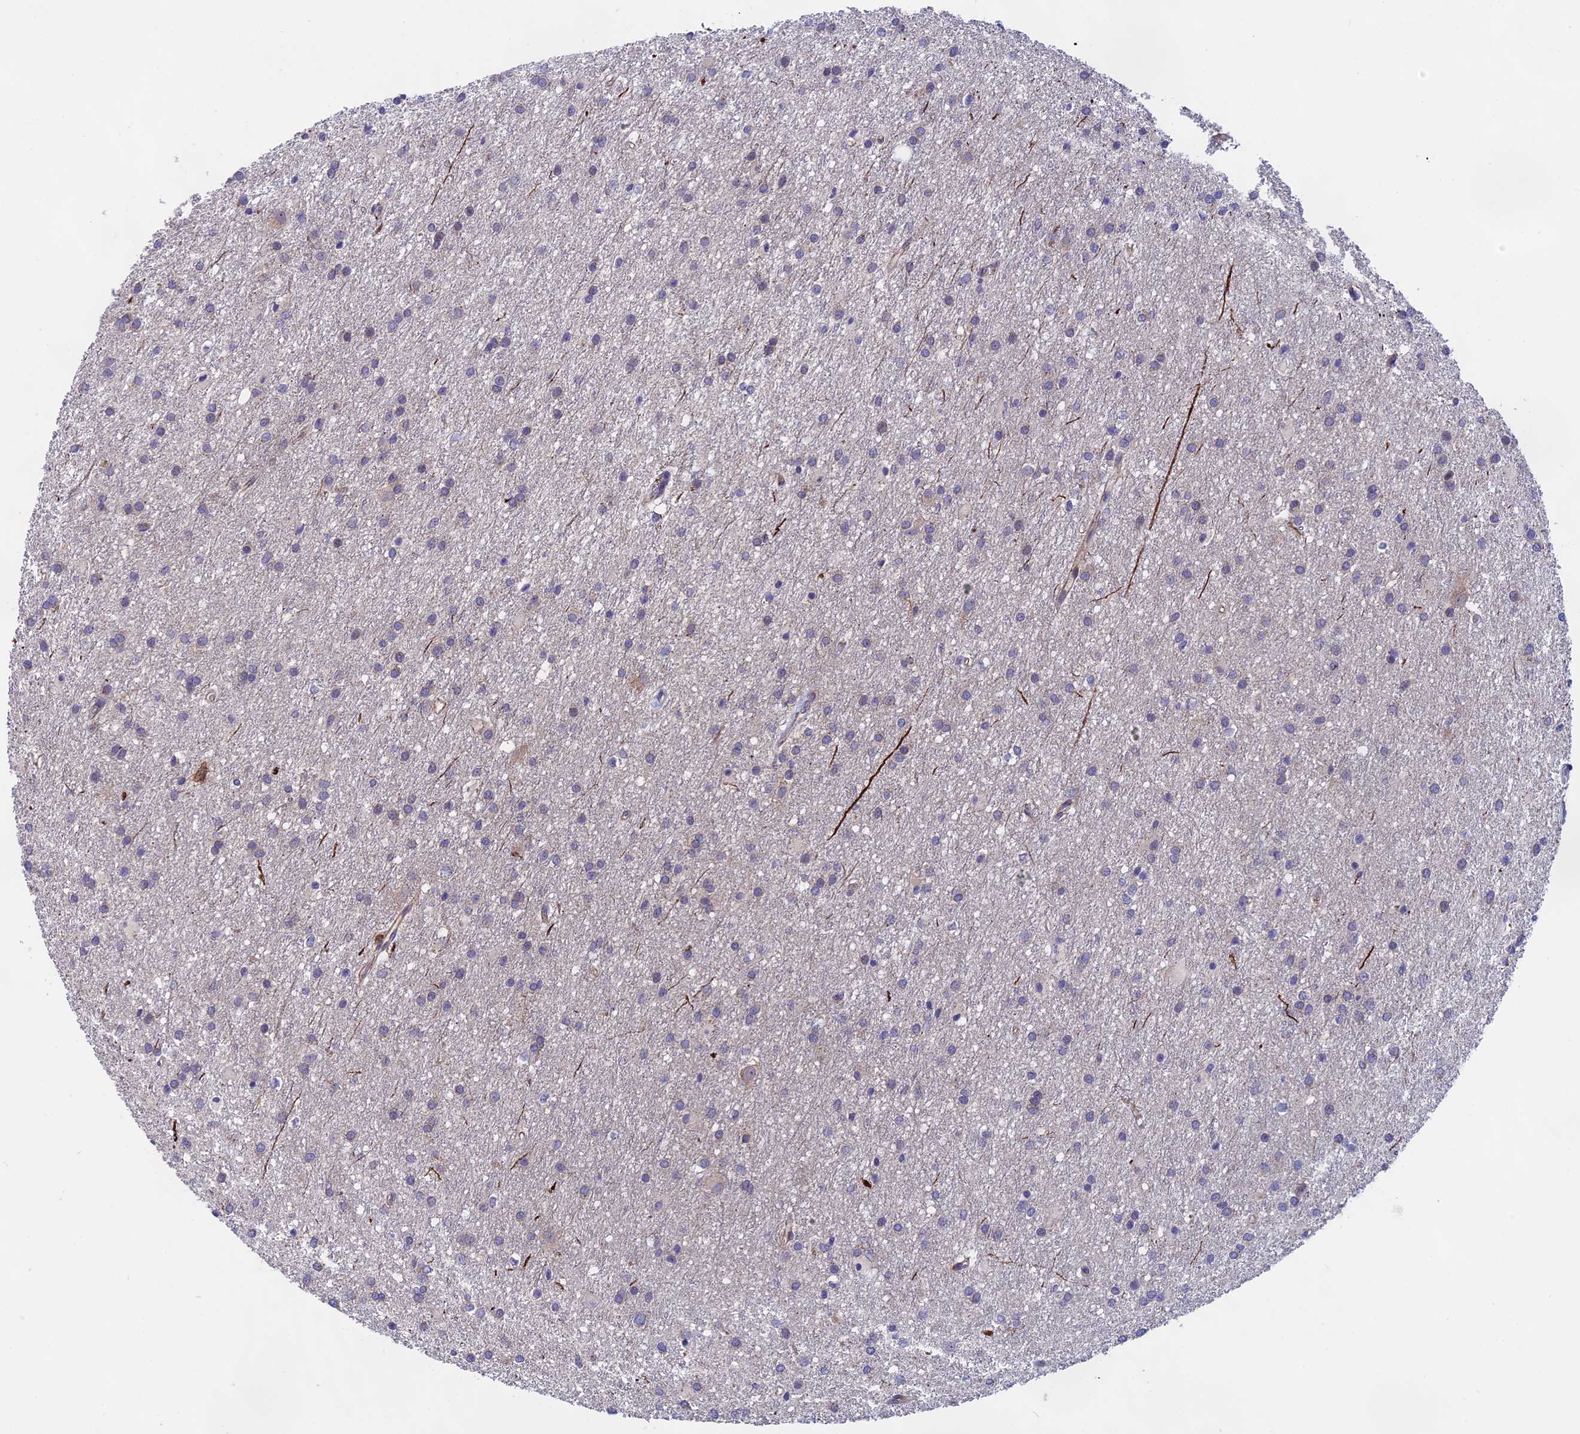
{"staining": {"intensity": "negative", "quantity": "none", "location": "none"}, "tissue": "glioma", "cell_type": "Tumor cells", "image_type": "cancer", "snomed": [{"axis": "morphology", "description": "Glioma, malignant, High grade"}, {"axis": "topography", "description": "Brain"}], "caption": "Tumor cells are negative for brown protein staining in high-grade glioma (malignant).", "gene": "TENT4B", "patient": {"sex": "female", "age": 50}}